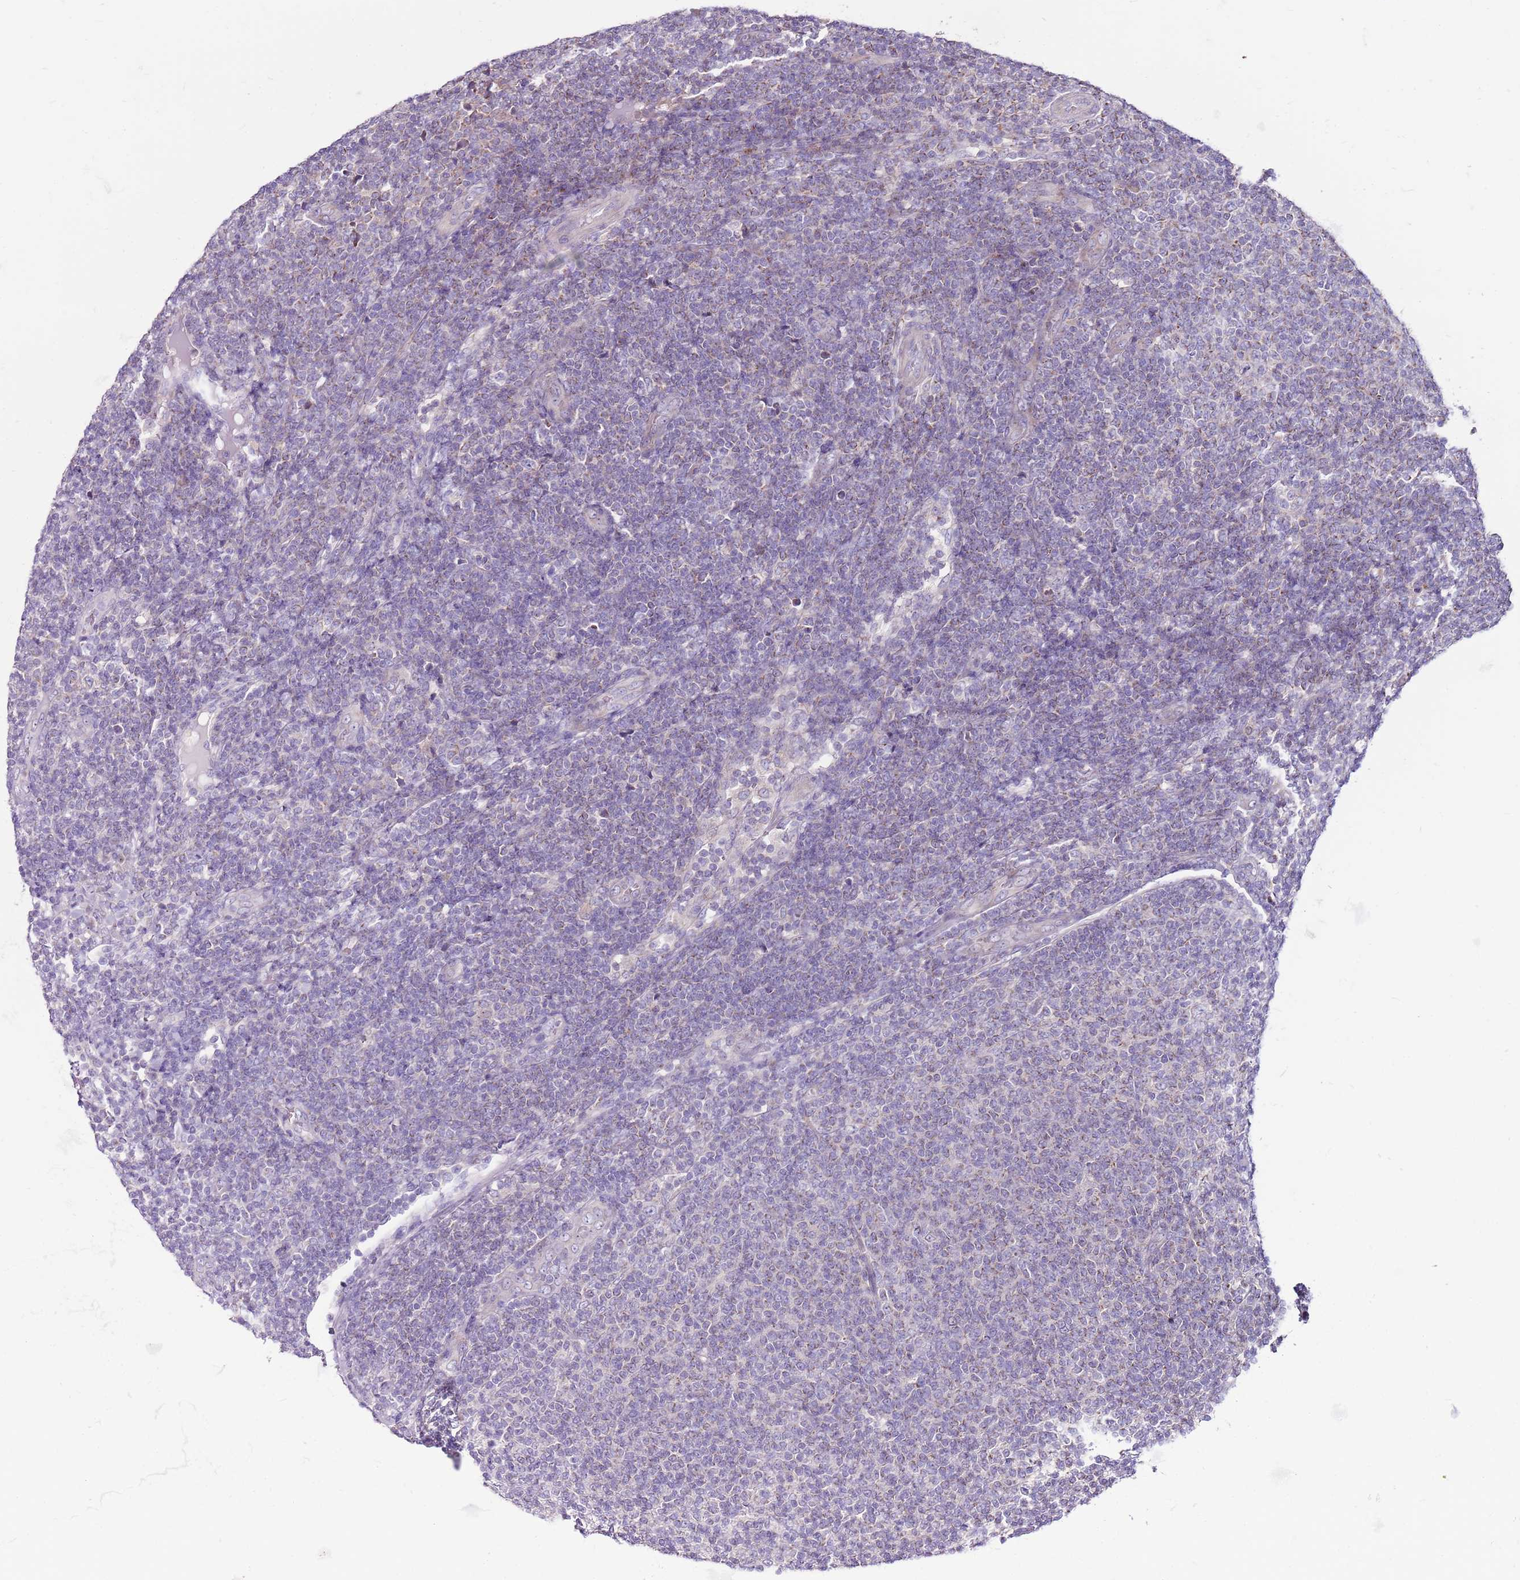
{"staining": {"intensity": "weak", "quantity": "<25%", "location": "cytoplasmic/membranous"}, "tissue": "lymphoma", "cell_type": "Tumor cells", "image_type": "cancer", "snomed": [{"axis": "morphology", "description": "Malignant lymphoma, non-Hodgkin's type, Low grade"}, {"axis": "topography", "description": "Lymph node"}], "caption": "A high-resolution micrograph shows immunohistochemistry staining of lymphoma, which demonstrates no significant expression in tumor cells.", "gene": "SMG1", "patient": {"sex": "male", "age": 66}}